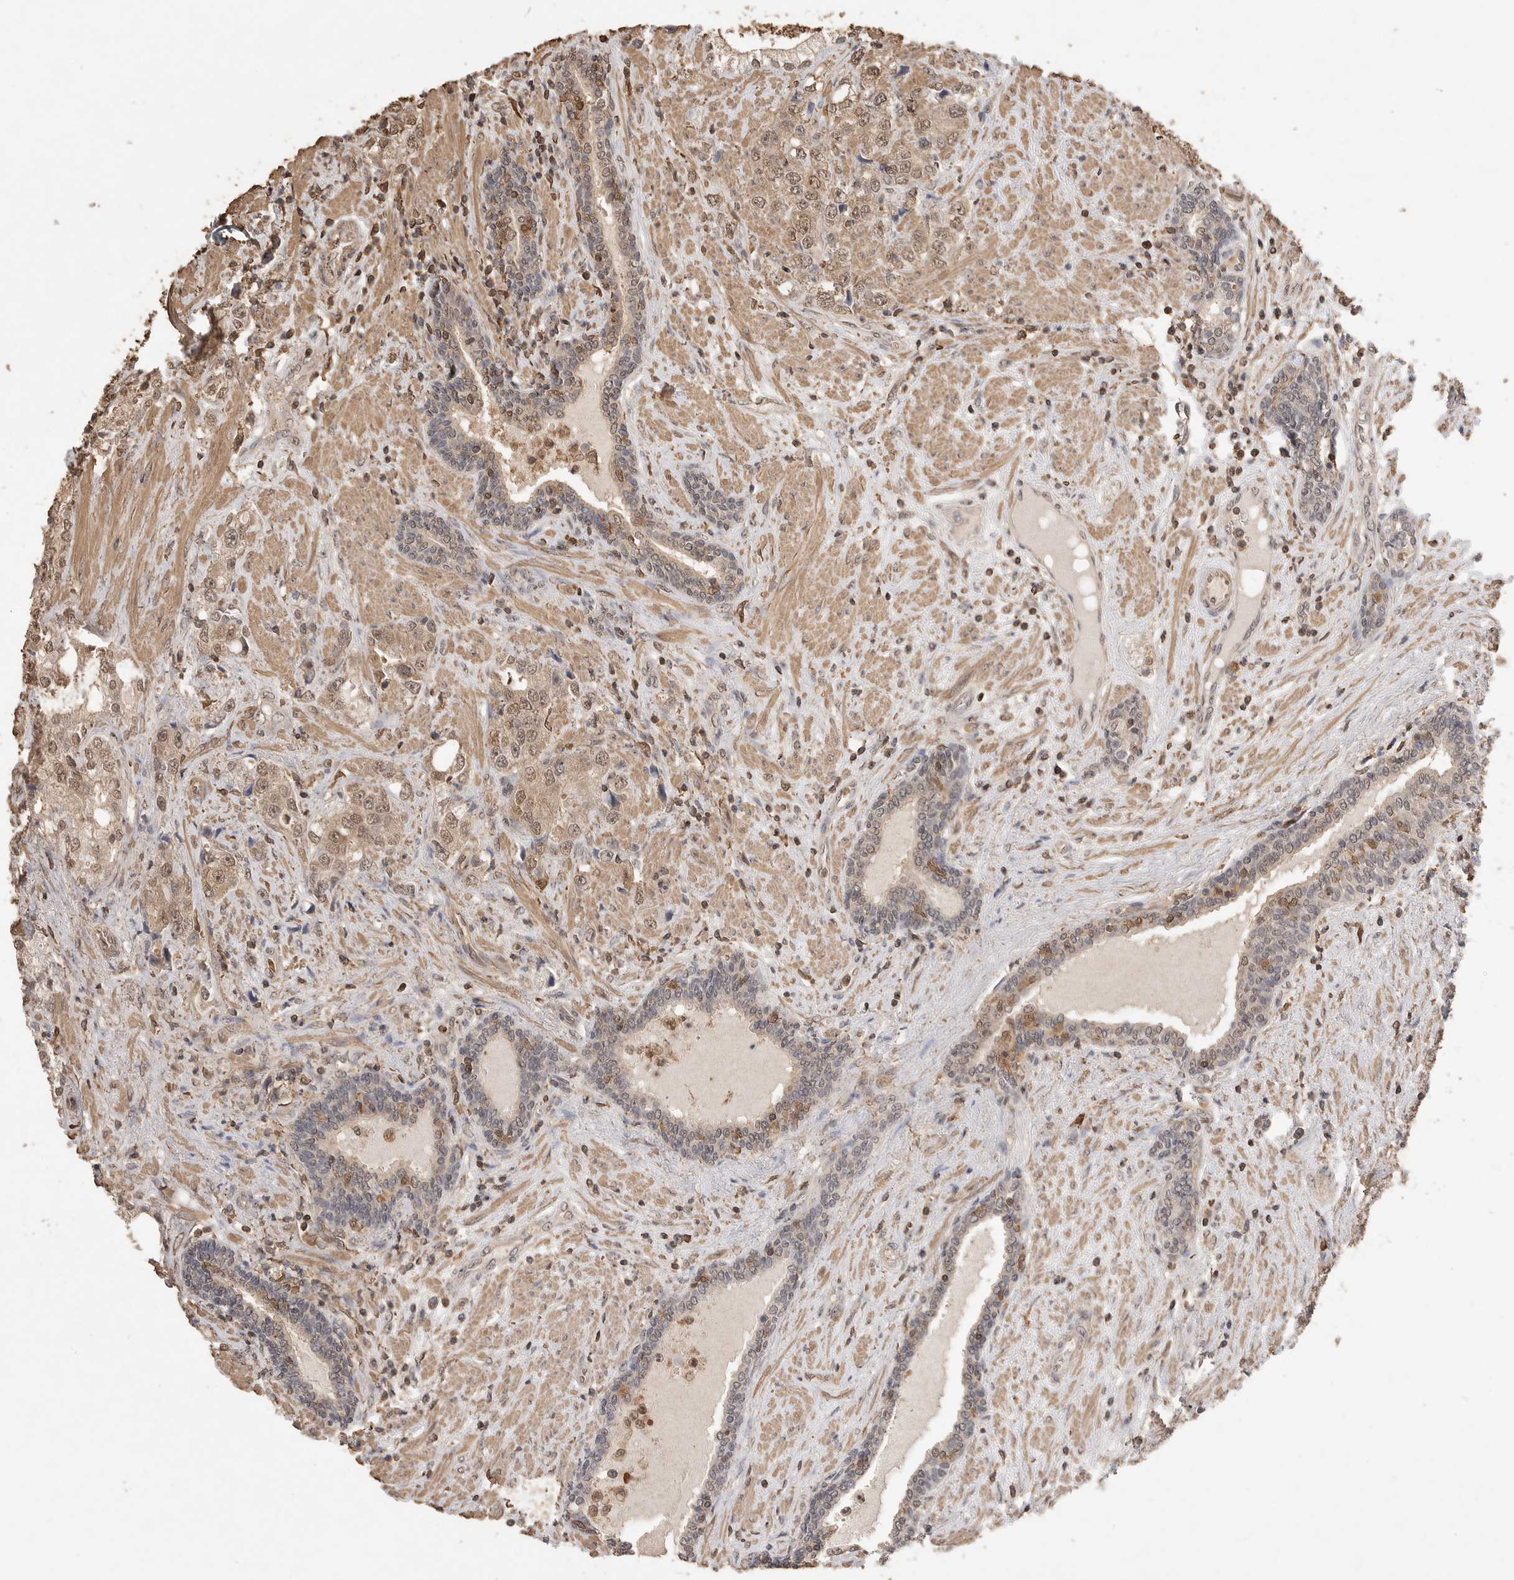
{"staining": {"intensity": "weak", "quantity": ">75%", "location": "cytoplasmic/membranous,nuclear"}, "tissue": "prostate cancer", "cell_type": "Tumor cells", "image_type": "cancer", "snomed": [{"axis": "morphology", "description": "Adenocarcinoma, High grade"}, {"axis": "topography", "description": "Prostate"}], "caption": "Protein staining reveals weak cytoplasmic/membranous and nuclear staining in approximately >75% of tumor cells in adenocarcinoma (high-grade) (prostate).", "gene": "MAP2K1", "patient": {"sex": "male", "age": 50}}